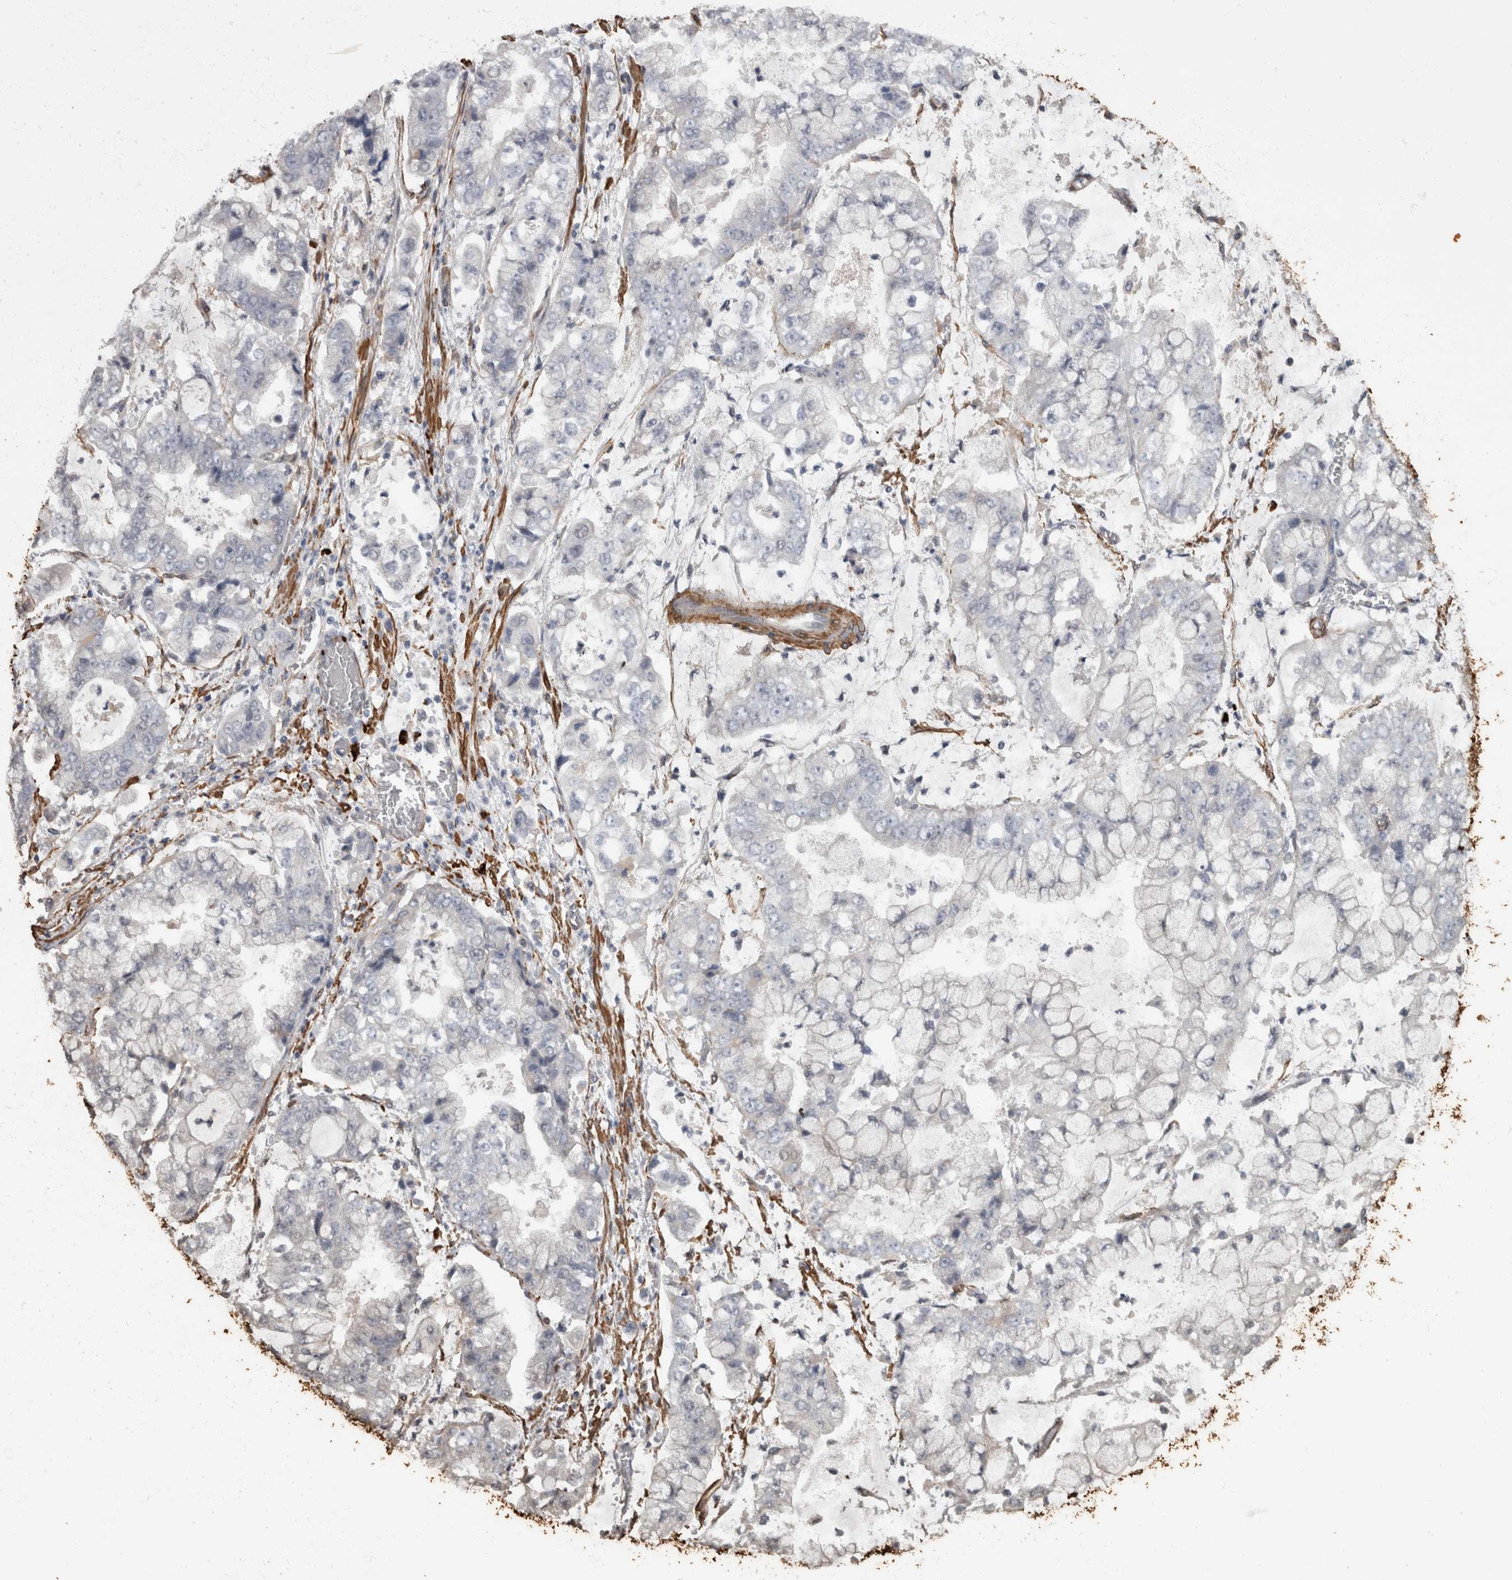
{"staining": {"intensity": "negative", "quantity": "none", "location": "none"}, "tissue": "stomach cancer", "cell_type": "Tumor cells", "image_type": "cancer", "snomed": [{"axis": "morphology", "description": "Adenocarcinoma, NOS"}, {"axis": "topography", "description": "Stomach"}], "caption": "IHC of human adenocarcinoma (stomach) shows no staining in tumor cells.", "gene": "MASTL", "patient": {"sex": "male", "age": 76}}